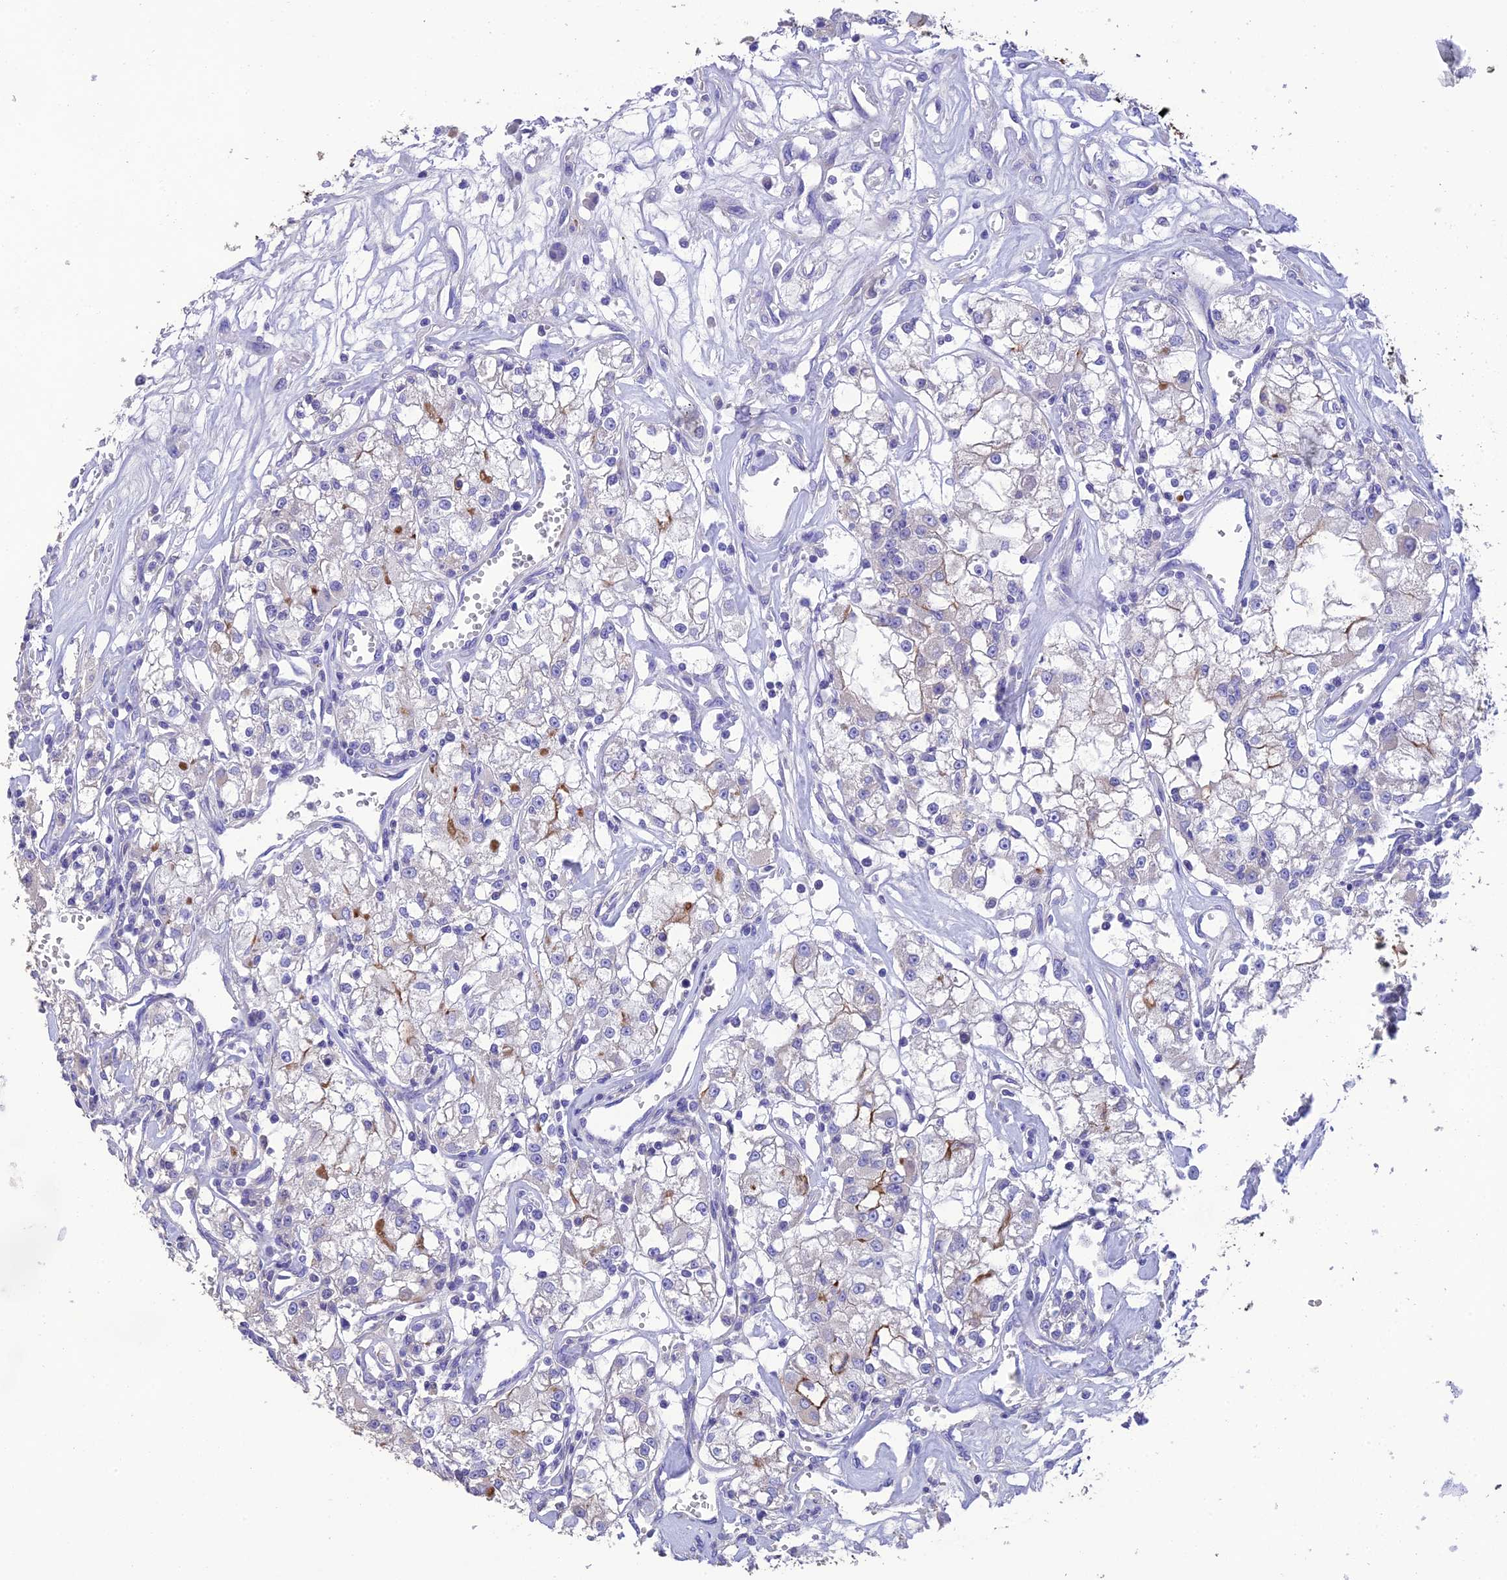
{"staining": {"intensity": "negative", "quantity": "none", "location": "none"}, "tissue": "renal cancer", "cell_type": "Tumor cells", "image_type": "cancer", "snomed": [{"axis": "morphology", "description": "Adenocarcinoma, NOS"}, {"axis": "topography", "description": "Kidney"}], "caption": "Immunohistochemistry (IHC) of renal cancer (adenocarcinoma) reveals no staining in tumor cells.", "gene": "HSD17B2", "patient": {"sex": "female", "age": 59}}